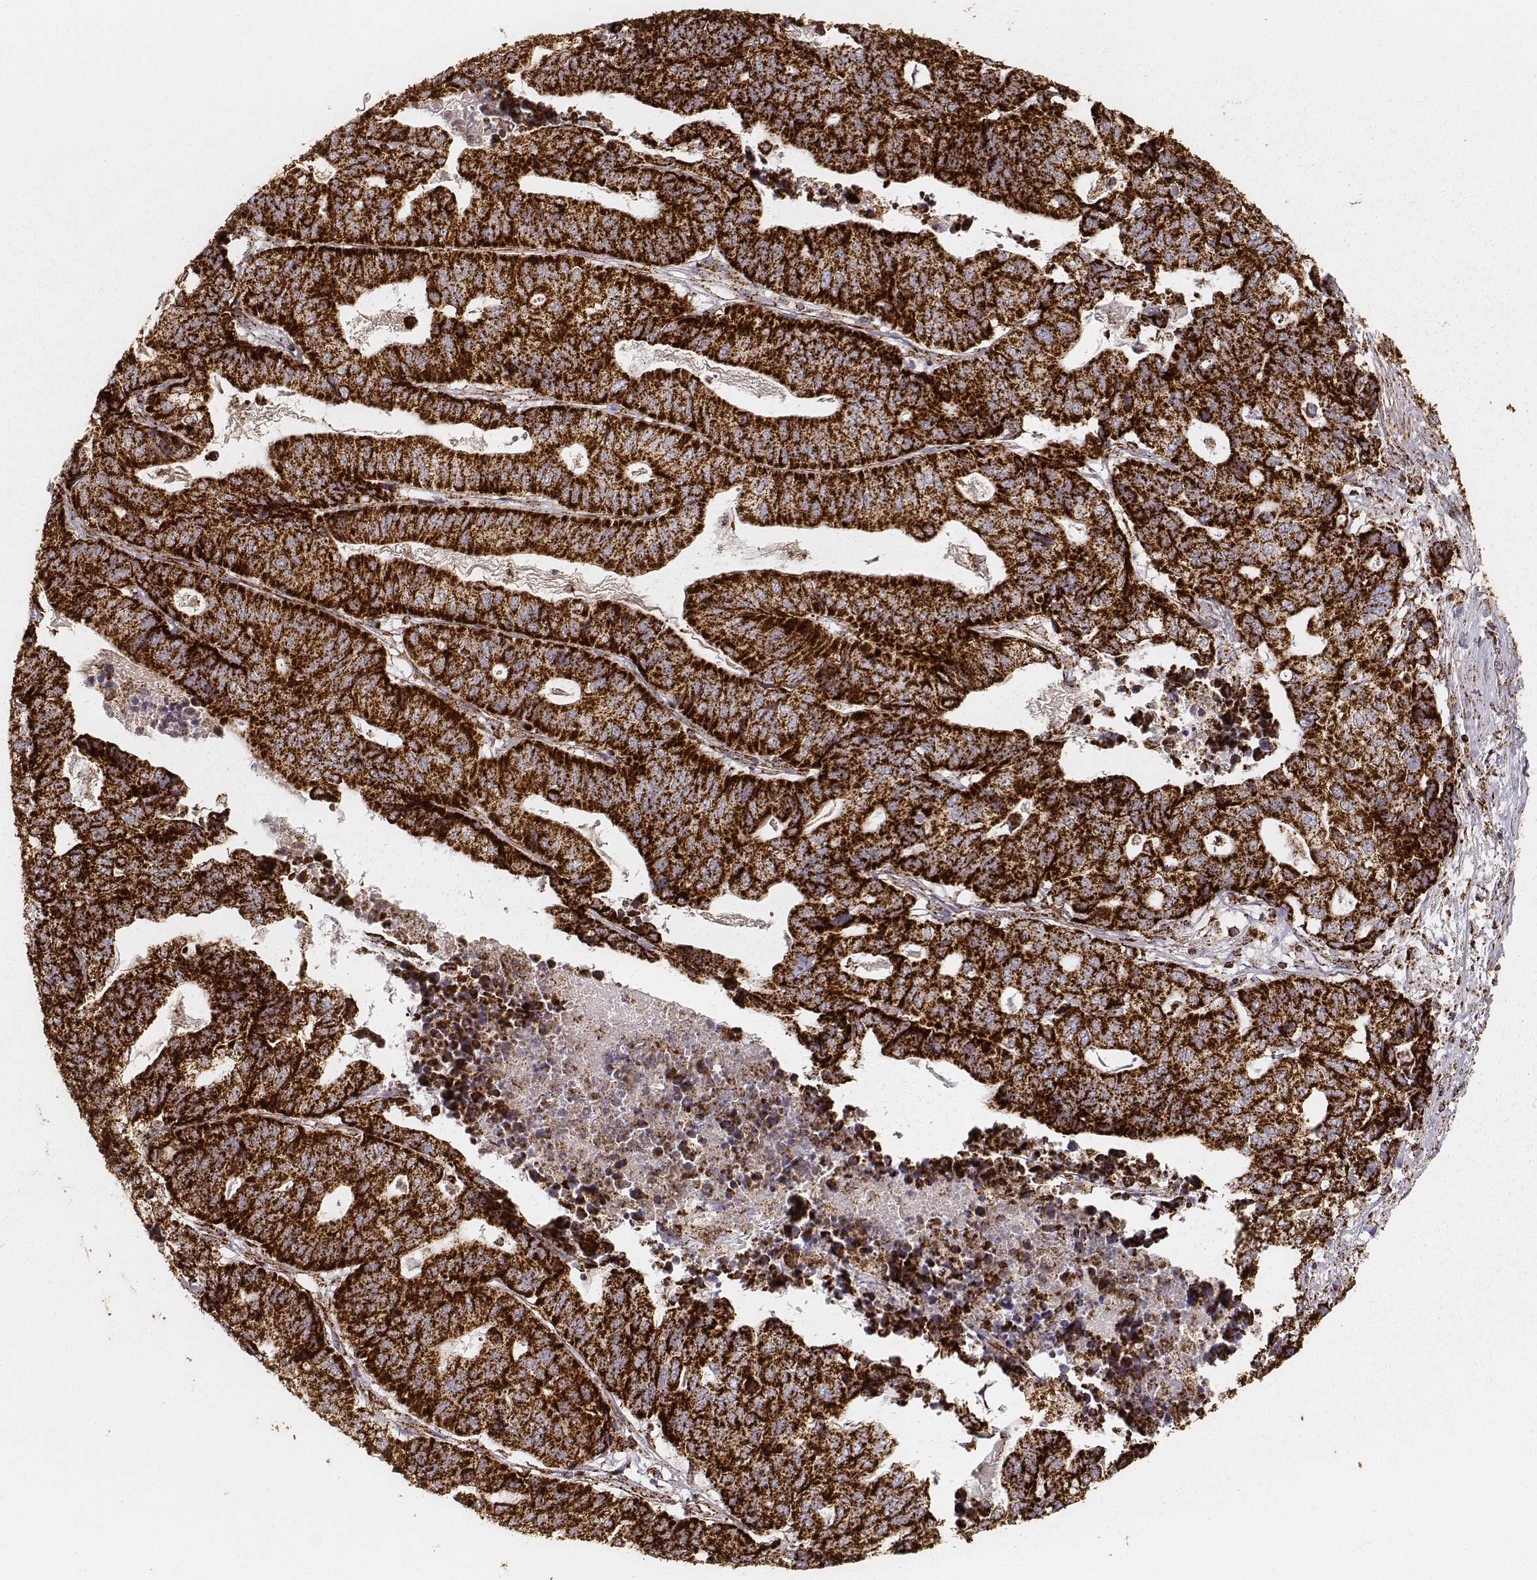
{"staining": {"intensity": "strong", "quantity": ">75%", "location": "cytoplasmic/membranous"}, "tissue": "stomach cancer", "cell_type": "Tumor cells", "image_type": "cancer", "snomed": [{"axis": "morphology", "description": "Adenocarcinoma, NOS"}, {"axis": "topography", "description": "Stomach, upper"}], "caption": "Brown immunohistochemical staining in adenocarcinoma (stomach) displays strong cytoplasmic/membranous staining in approximately >75% of tumor cells. (DAB (3,3'-diaminobenzidine) = brown stain, brightfield microscopy at high magnification).", "gene": "CS", "patient": {"sex": "female", "age": 67}}